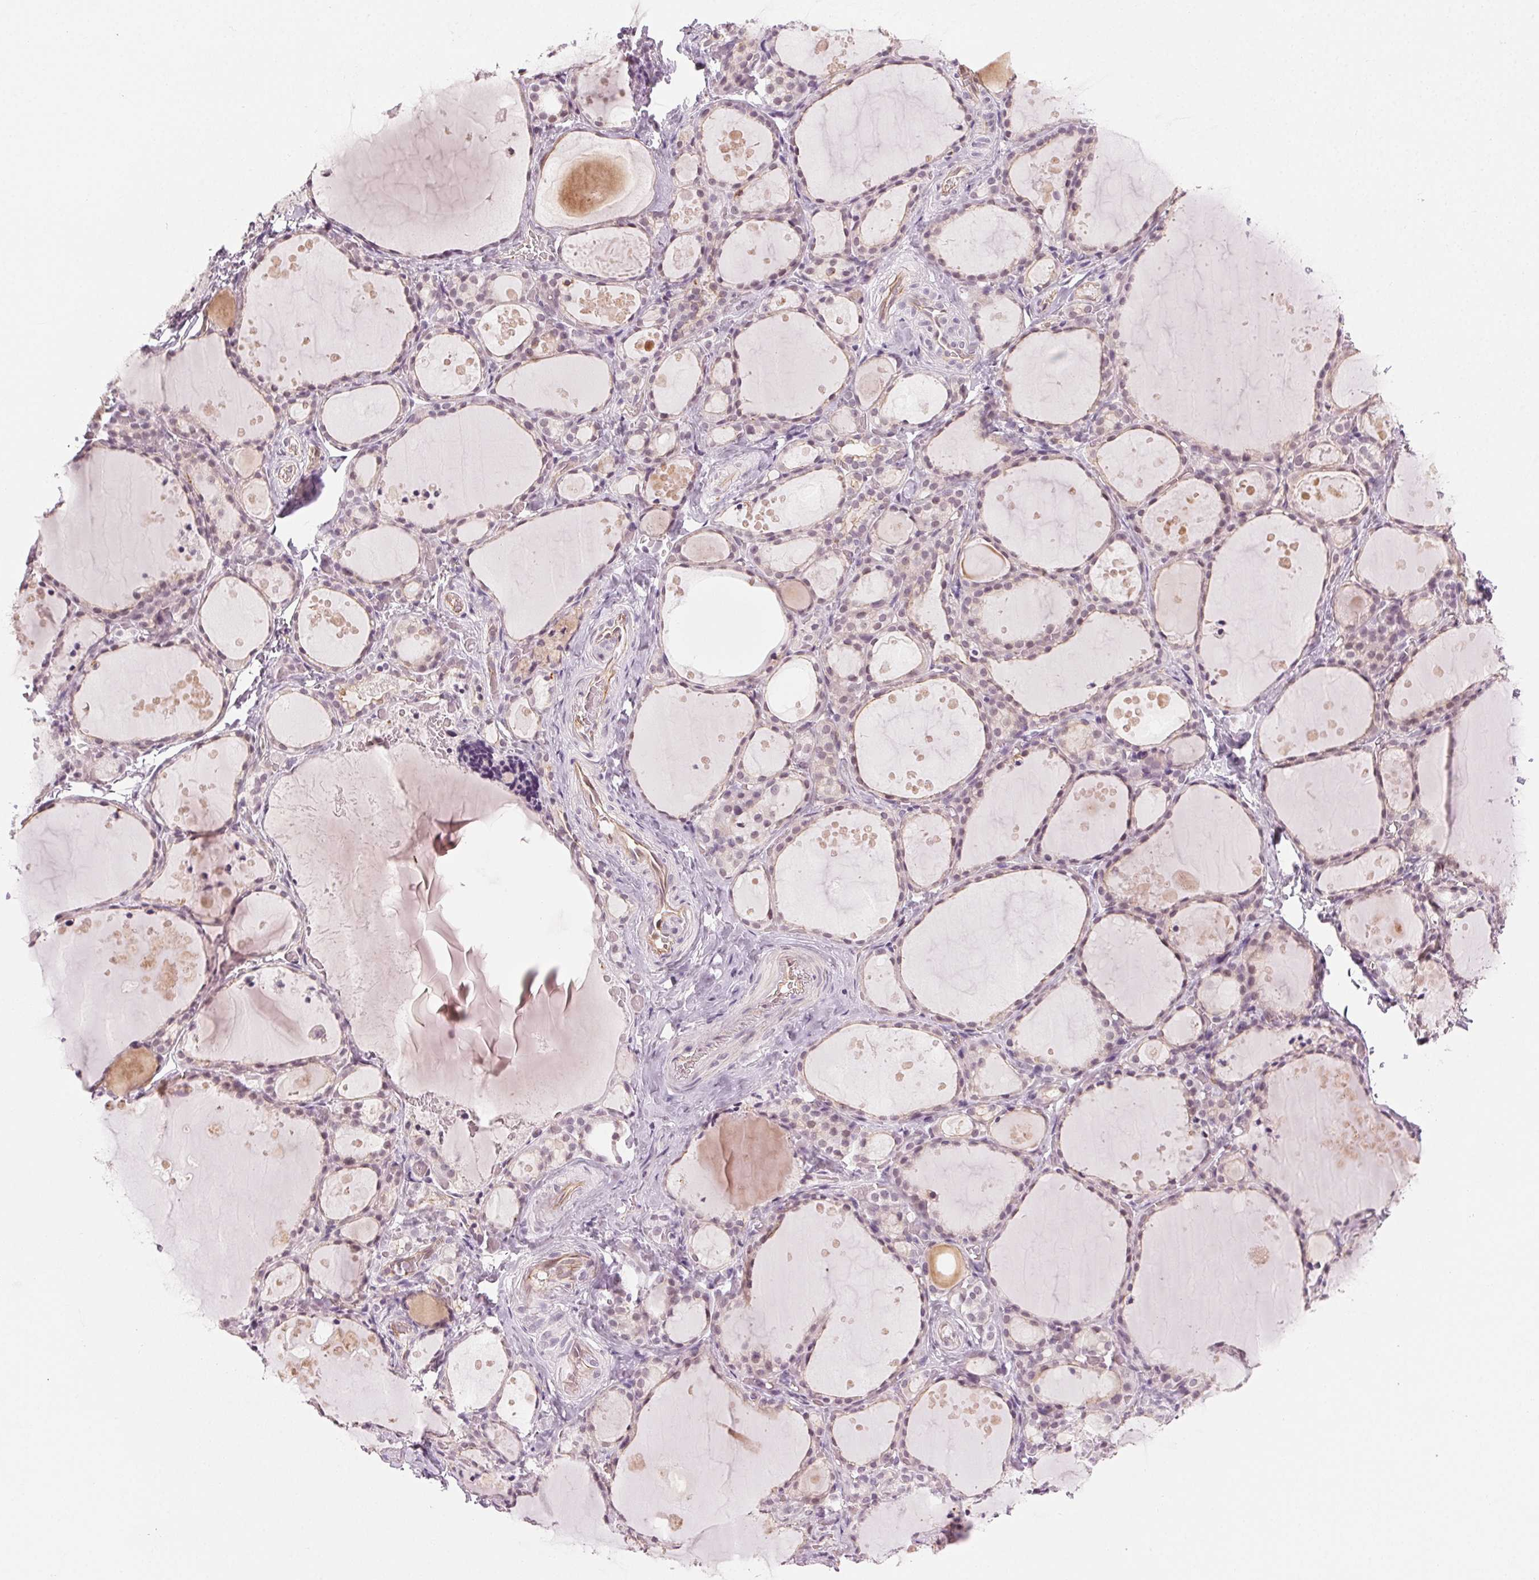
{"staining": {"intensity": "weak", "quantity": "25%-75%", "location": "cytoplasmic/membranous,nuclear"}, "tissue": "thyroid gland", "cell_type": "Glandular cells", "image_type": "normal", "snomed": [{"axis": "morphology", "description": "Normal tissue, NOS"}, {"axis": "topography", "description": "Thyroid gland"}], "caption": "Protein analysis of normal thyroid gland displays weak cytoplasmic/membranous,nuclear staining in approximately 25%-75% of glandular cells. (brown staining indicates protein expression, while blue staining denotes nuclei).", "gene": "AIF1L", "patient": {"sex": "male", "age": 68}}